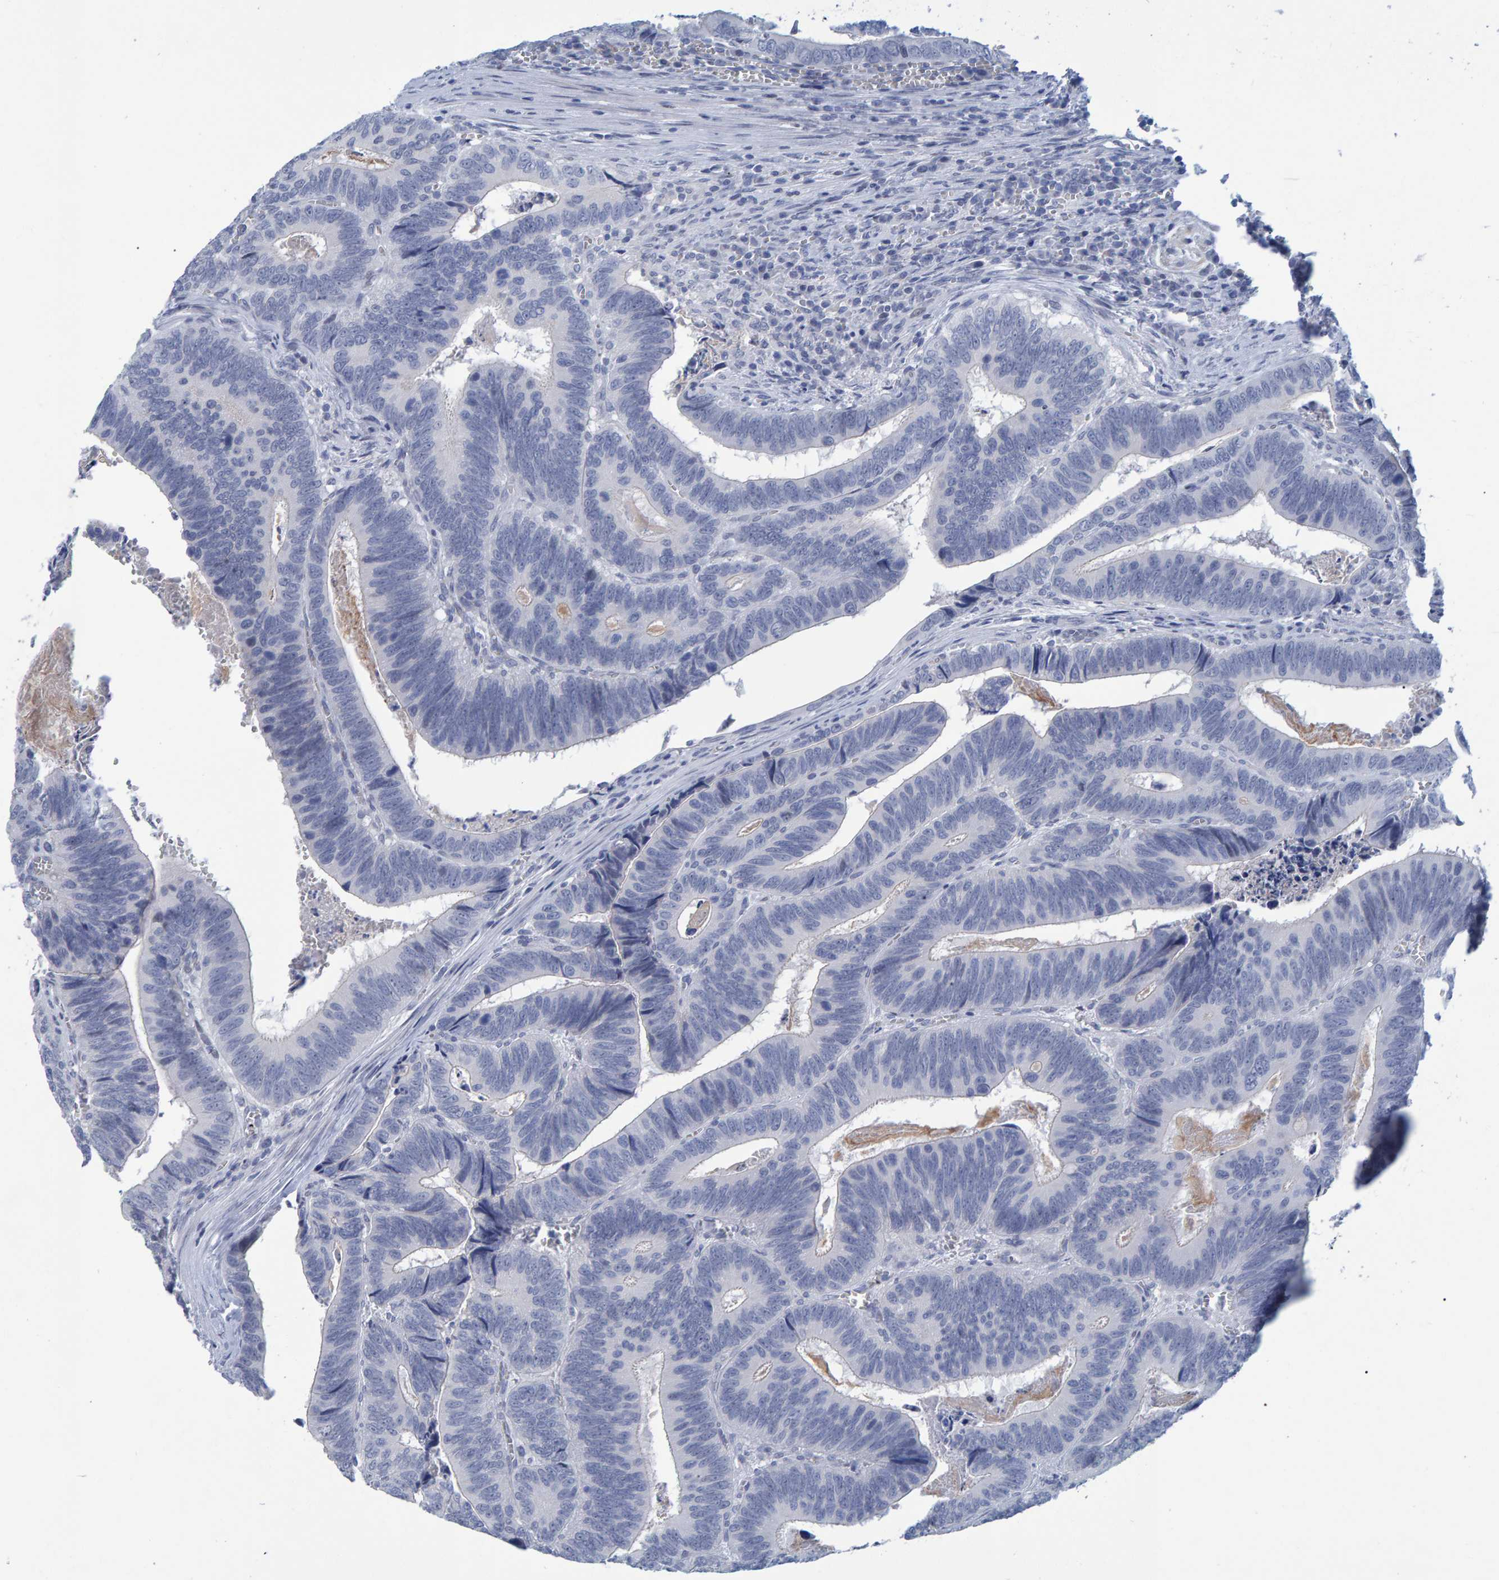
{"staining": {"intensity": "negative", "quantity": "none", "location": "none"}, "tissue": "colorectal cancer", "cell_type": "Tumor cells", "image_type": "cancer", "snomed": [{"axis": "morphology", "description": "Inflammation, NOS"}, {"axis": "morphology", "description": "Adenocarcinoma, NOS"}, {"axis": "topography", "description": "Colon"}], "caption": "Colorectal adenocarcinoma was stained to show a protein in brown. There is no significant positivity in tumor cells.", "gene": "PROCA1", "patient": {"sex": "male", "age": 72}}